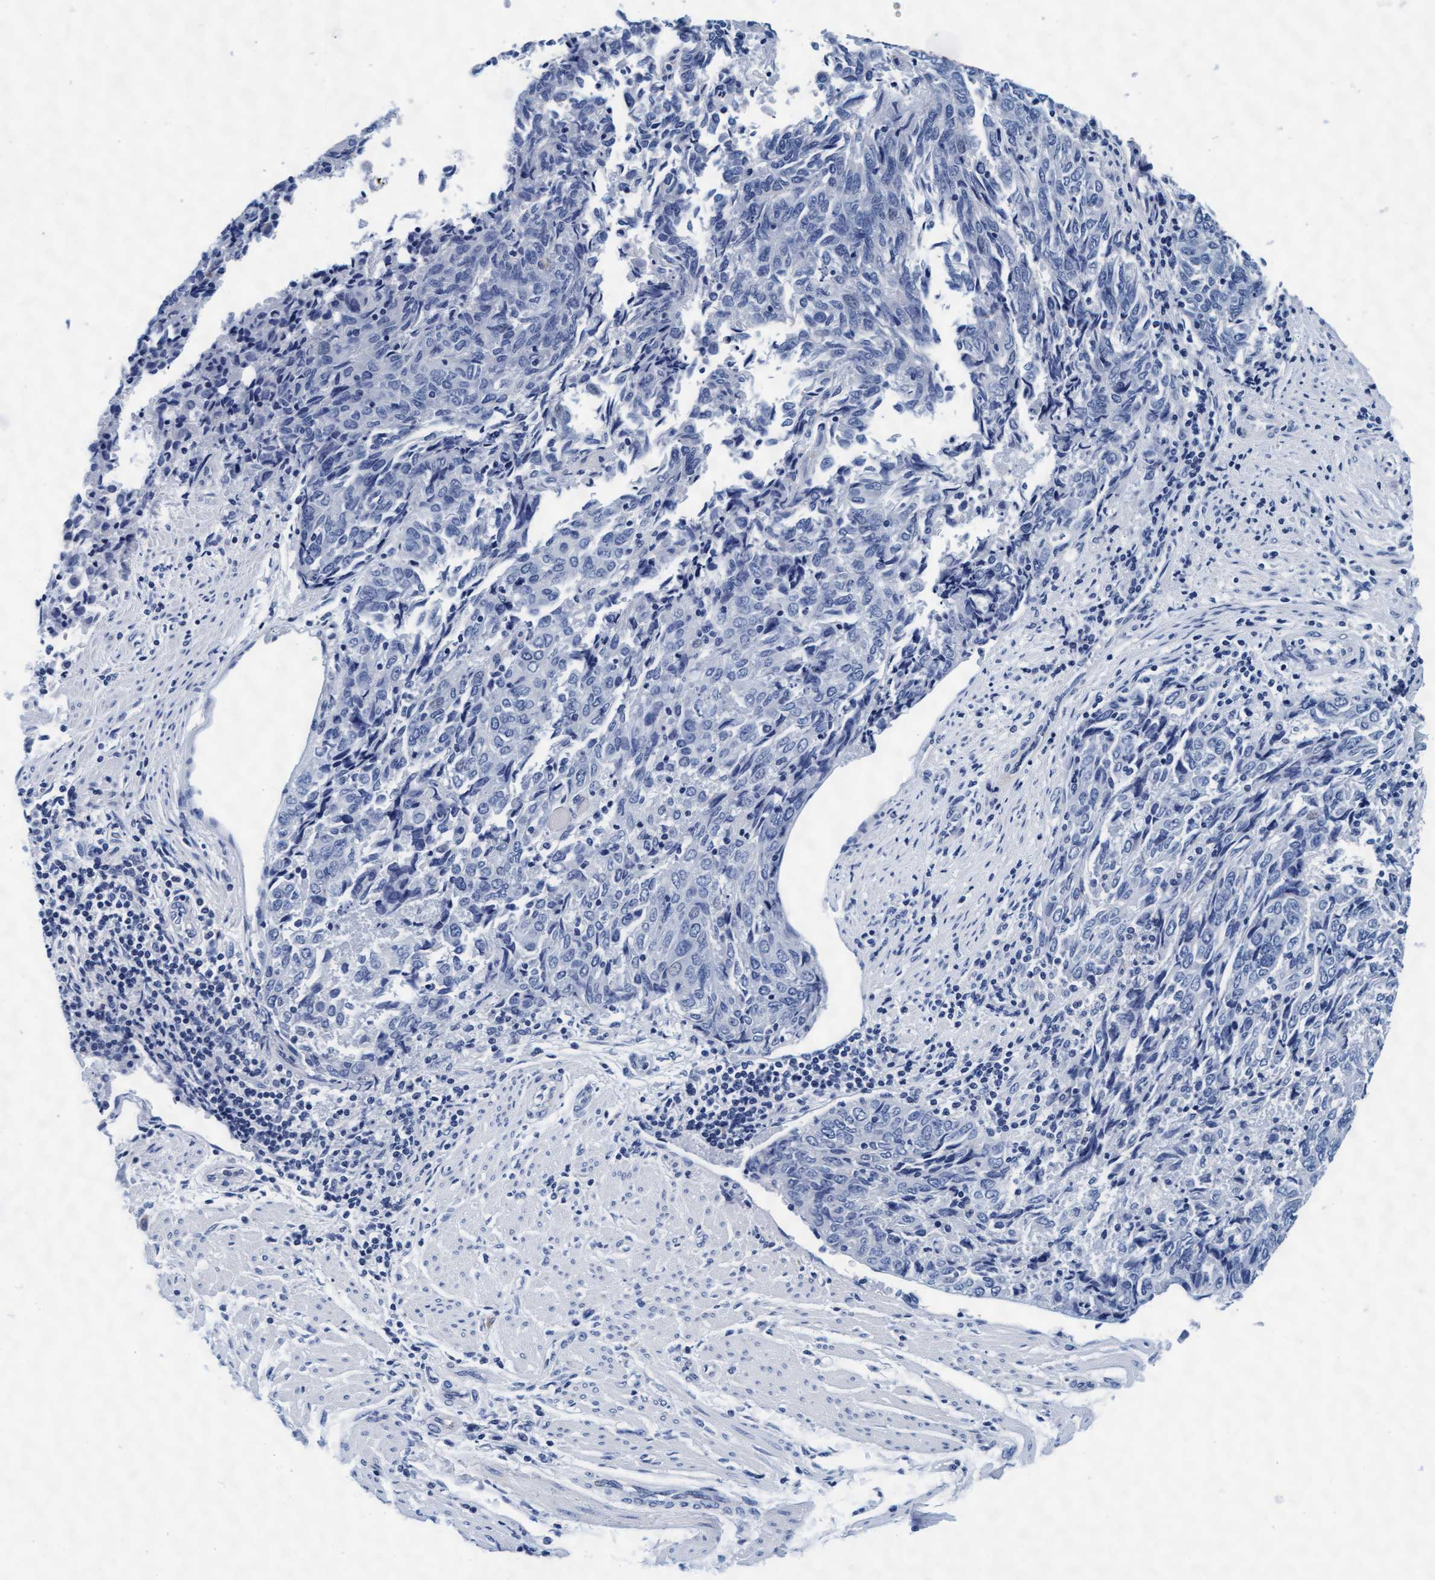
{"staining": {"intensity": "negative", "quantity": "none", "location": "none"}, "tissue": "endometrial cancer", "cell_type": "Tumor cells", "image_type": "cancer", "snomed": [{"axis": "morphology", "description": "Adenocarcinoma, NOS"}, {"axis": "topography", "description": "Endometrium"}], "caption": "DAB (3,3'-diaminobenzidine) immunohistochemical staining of adenocarcinoma (endometrial) shows no significant positivity in tumor cells.", "gene": "ARSG", "patient": {"sex": "female", "age": 80}}